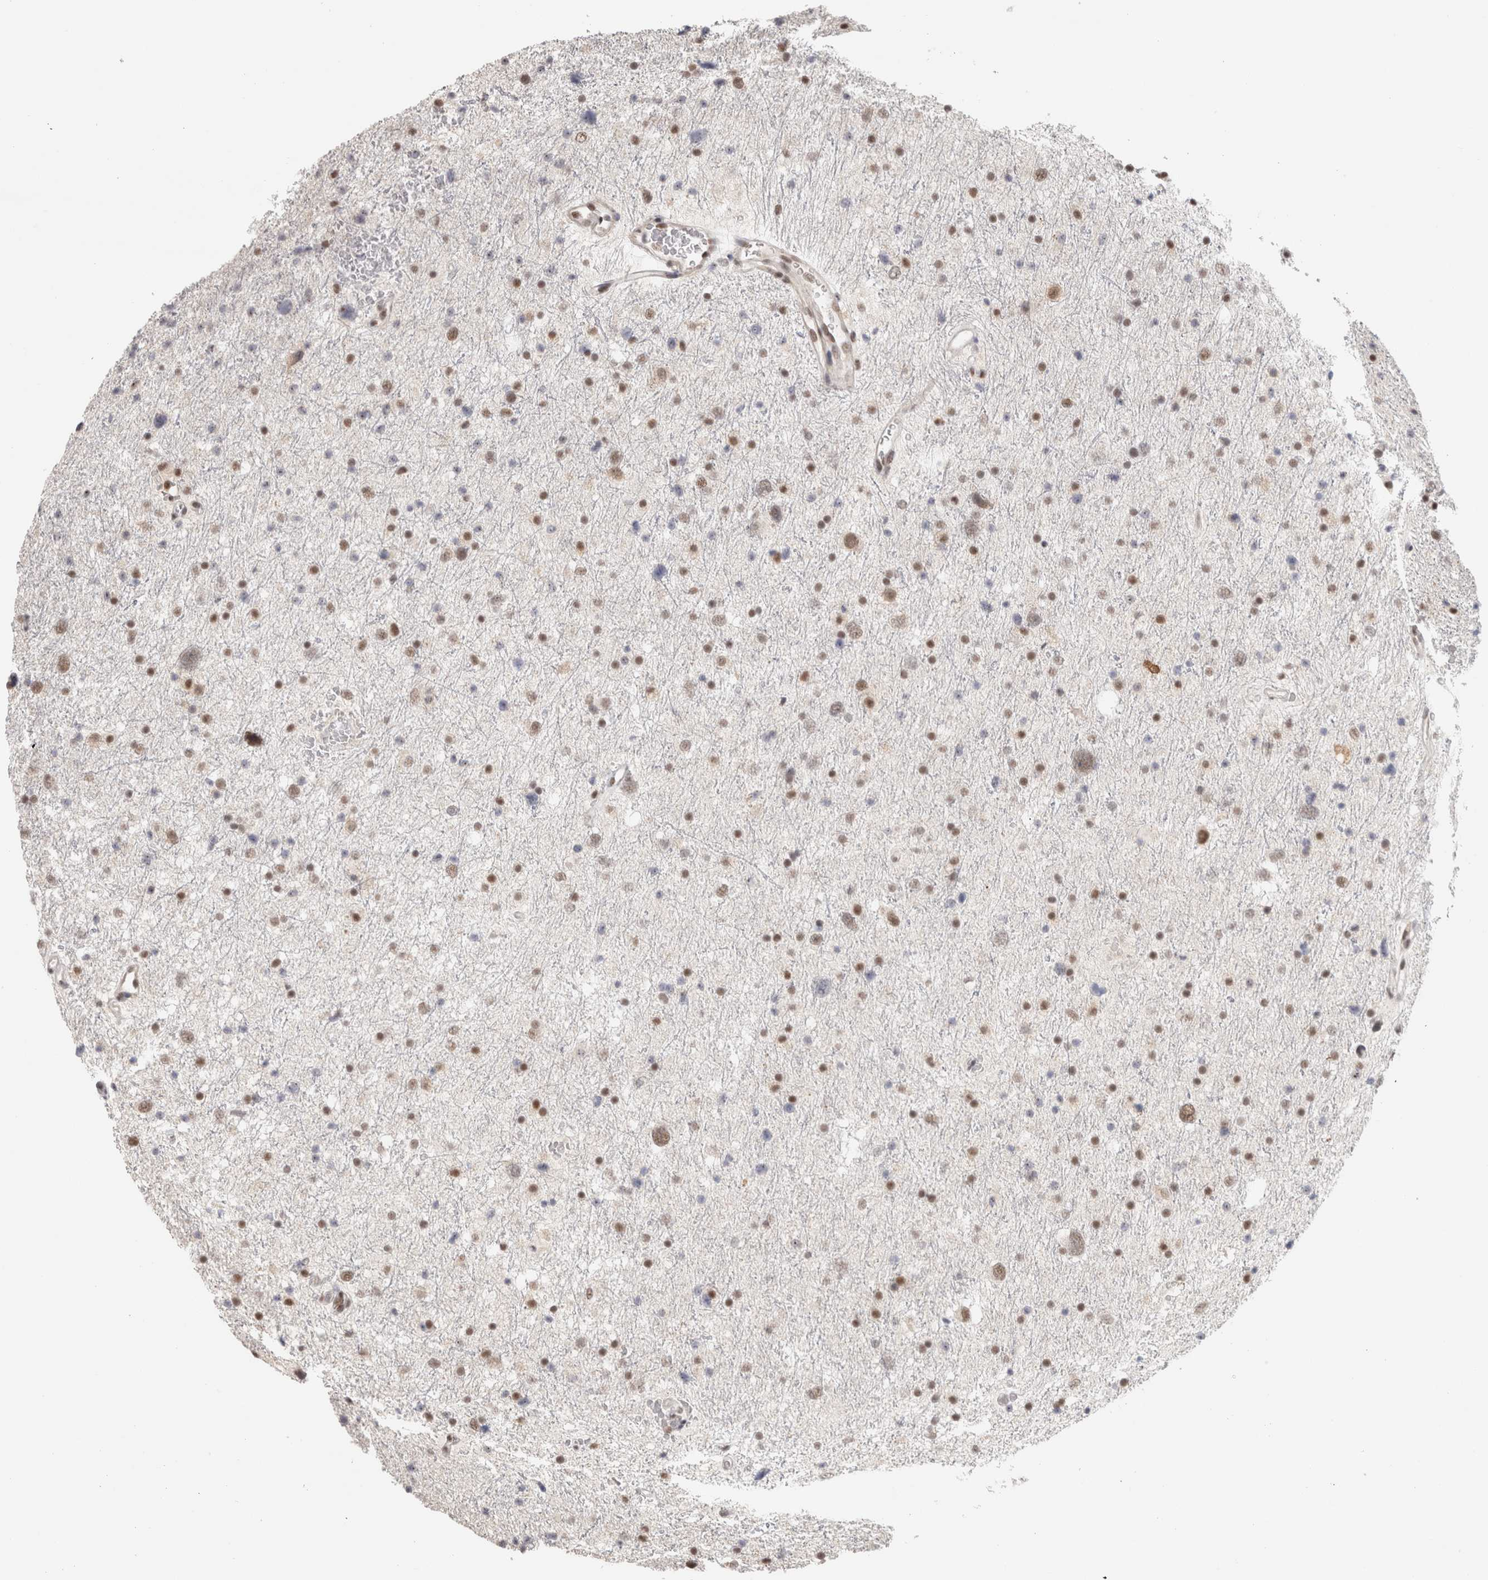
{"staining": {"intensity": "moderate", "quantity": "25%-75%", "location": "nuclear"}, "tissue": "glioma", "cell_type": "Tumor cells", "image_type": "cancer", "snomed": [{"axis": "morphology", "description": "Glioma, malignant, Low grade"}, {"axis": "topography", "description": "Brain"}], "caption": "Protein staining of low-grade glioma (malignant) tissue displays moderate nuclear positivity in about 25%-75% of tumor cells.", "gene": "ZNF830", "patient": {"sex": "female", "age": 37}}